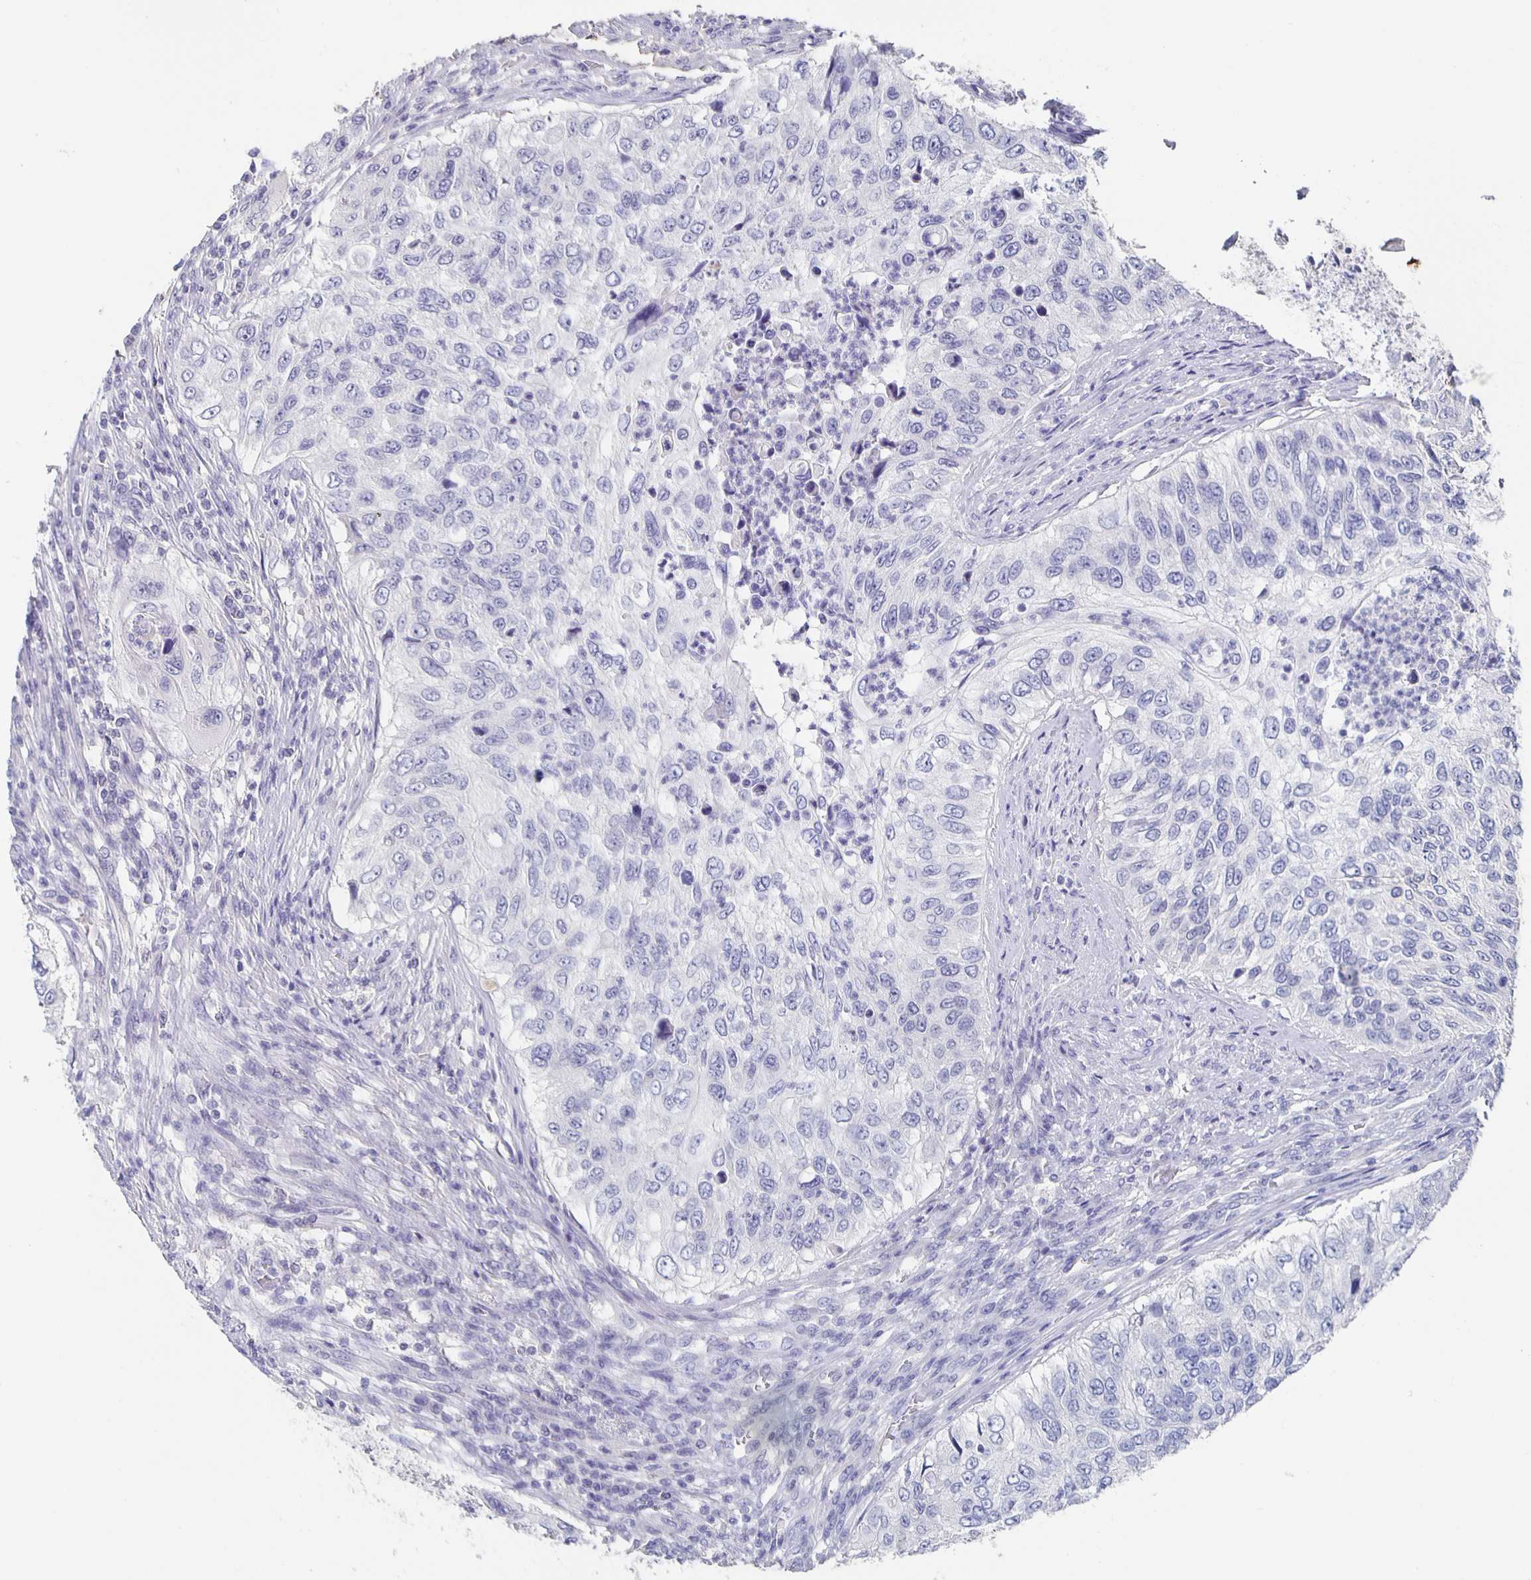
{"staining": {"intensity": "negative", "quantity": "none", "location": "none"}, "tissue": "urothelial cancer", "cell_type": "Tumor cells", "image_type": "cancer", "snomed": [{"axis": "morphology", "description": "Urothelial carcinoma, High grade"}, {"axis": "topography", "description": "Urinary bladder"}], "caption": "Immunohistochemical staining of human urothelial carcinoma (high-grade) shows no significant positivity in tumor cells.", "gene": "CACNA2D2", "patient": {"sex": "female", "age": 60}}